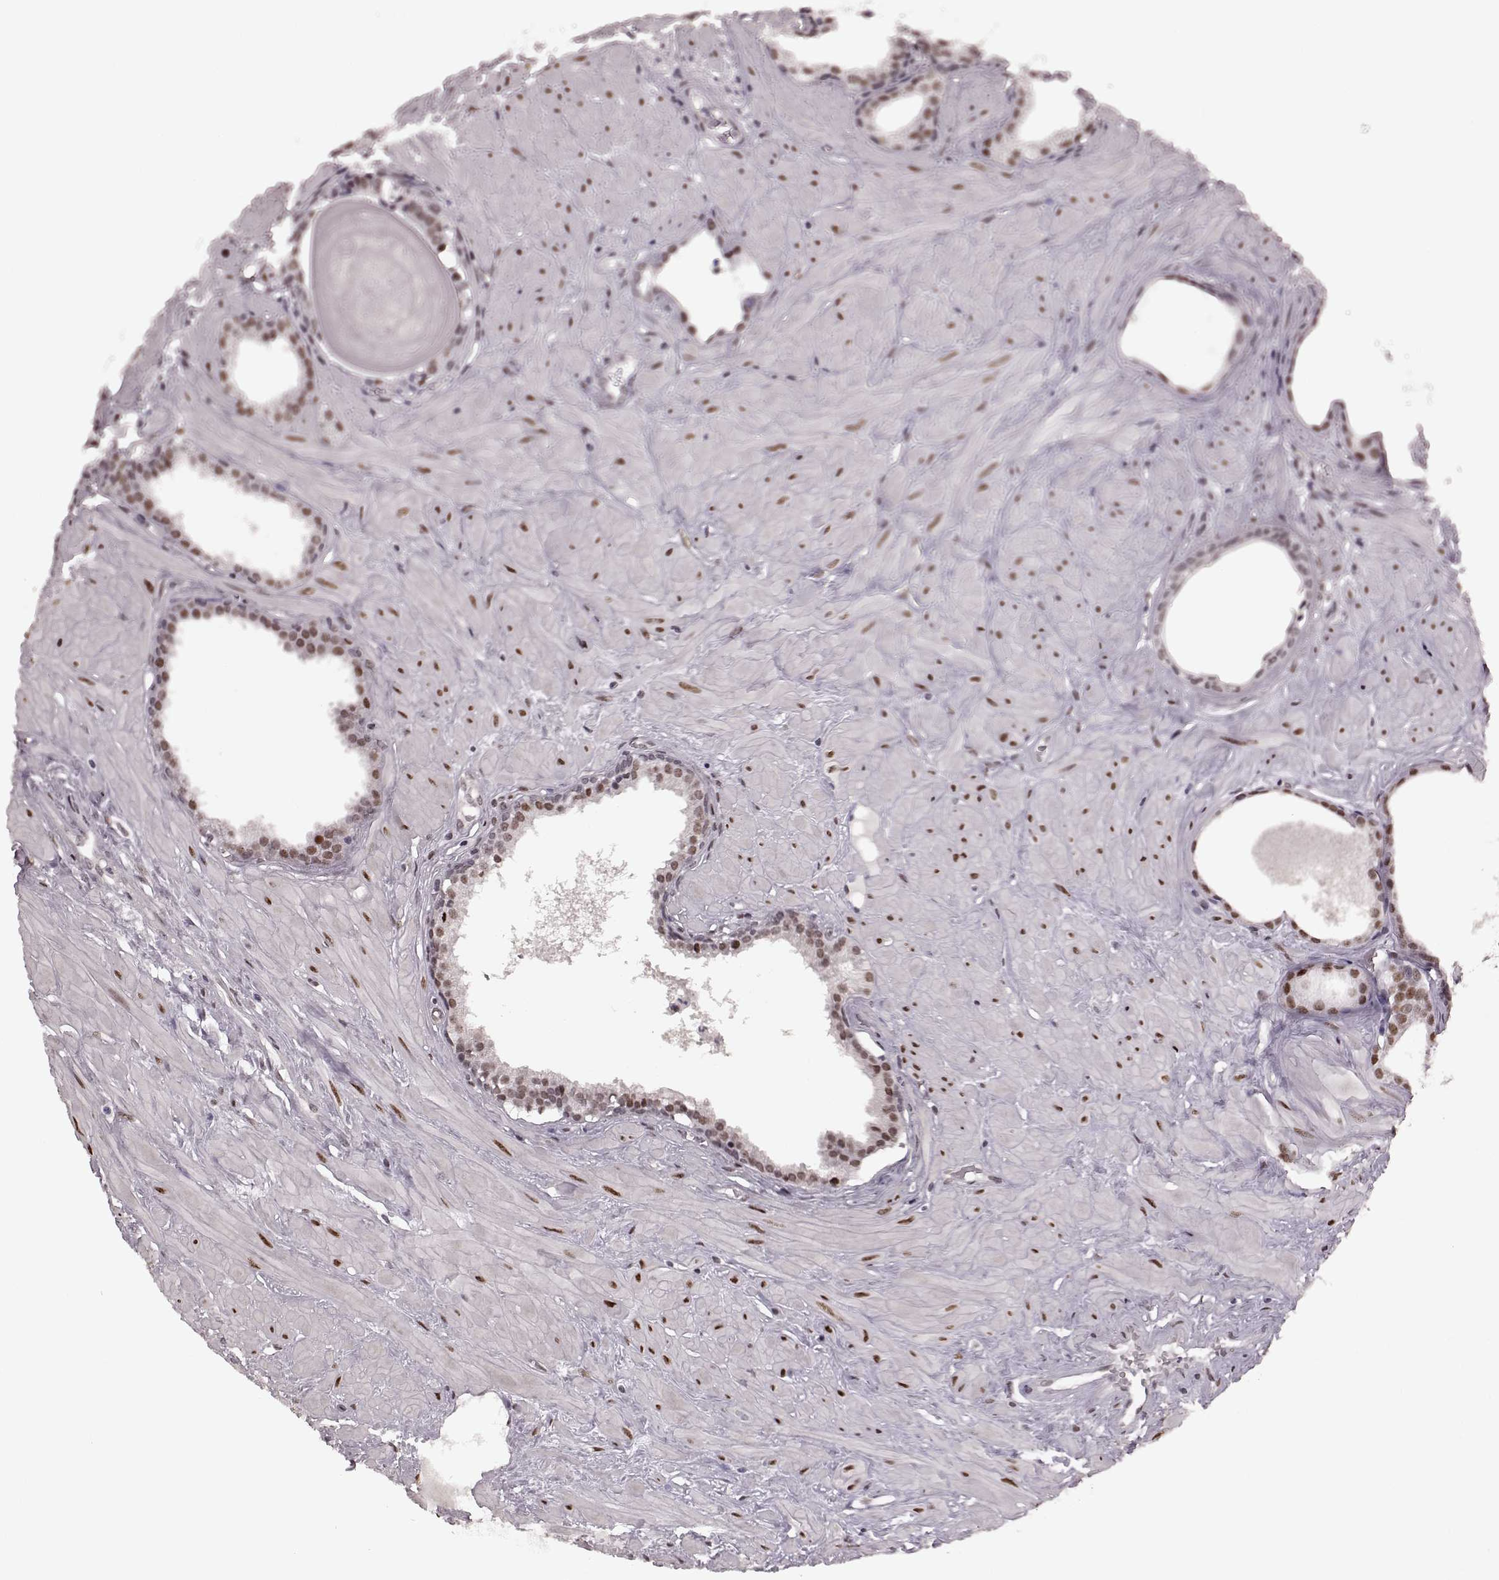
{"staining": {"intensity": "moderate", "quantity": ">75%", "location": "nuclear"}, "tissue": "prostate", "cell_type": "Glandular cells", "image_type": "normal", "snomed": [{"axis": "morphology", "description": "Normal tissue, NOS"}, {"axis": "topography", "description": "Prostate"}], "caption": "Normal prostate demonstrates moderate nuclear staining in approximately >75% of glandular cells, visualized by immunohistochemistry. Nuclei are stained in blue.", "gene": "NR2C1", "patient": {"sex": "male", "age": 48}}